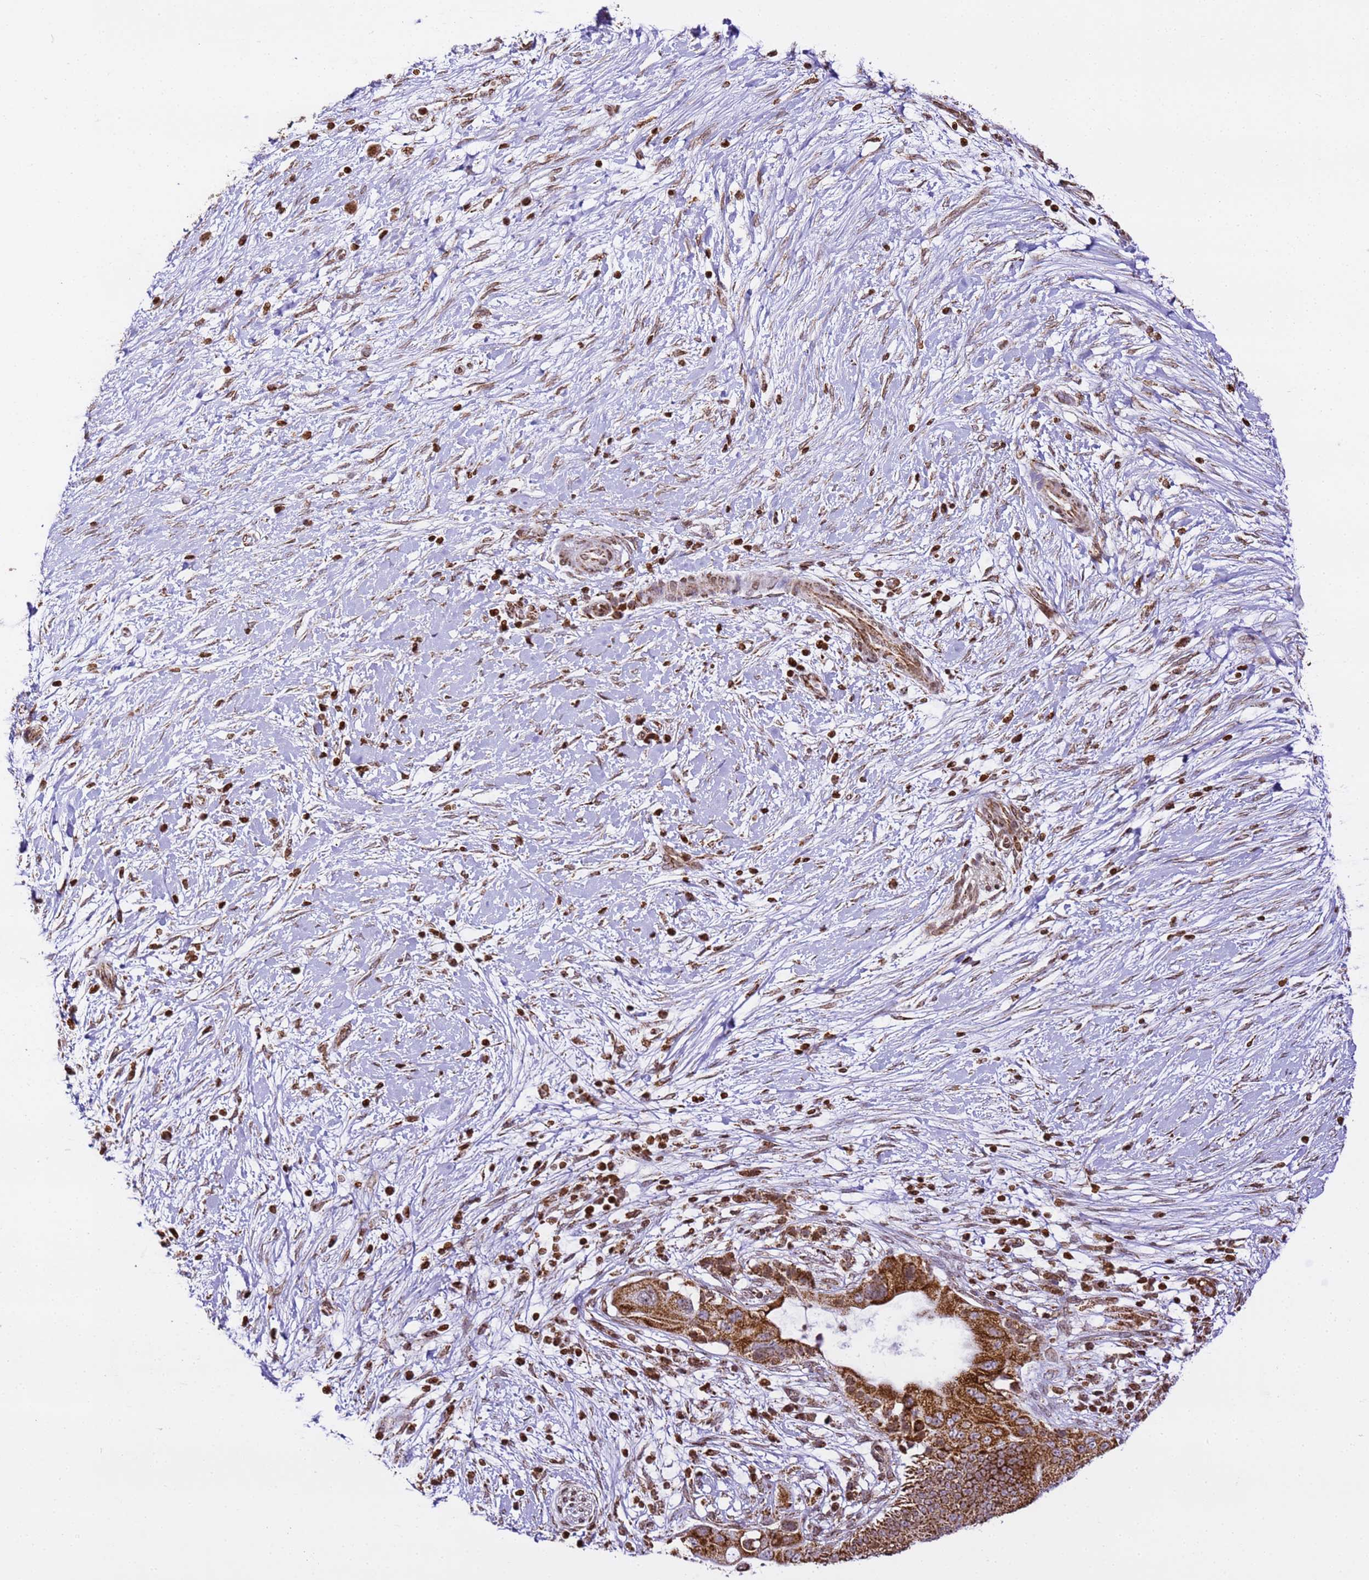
{"staining": {"intensity": "strong", "quantity": ">75%", "location": "cytoplasmic/membranous"}, "tissue": "pancreatic cancer", "cell_type": "Tumor cells", "image_type": "cancer", "snomed": [{"axis": "morphology", "description": "Adenocarcinoma, NOS"}, {"axis": "topography", "description": "Pancreas"}], "caption": "Immunohistochemical staining of human pancreatic cancer displays high levels of strong cytoplasmic/membranous protein expression in approximately >75% of tumor cells.", "gene": "HSPE1", "patient": {"sex": "male", "age": 68}}